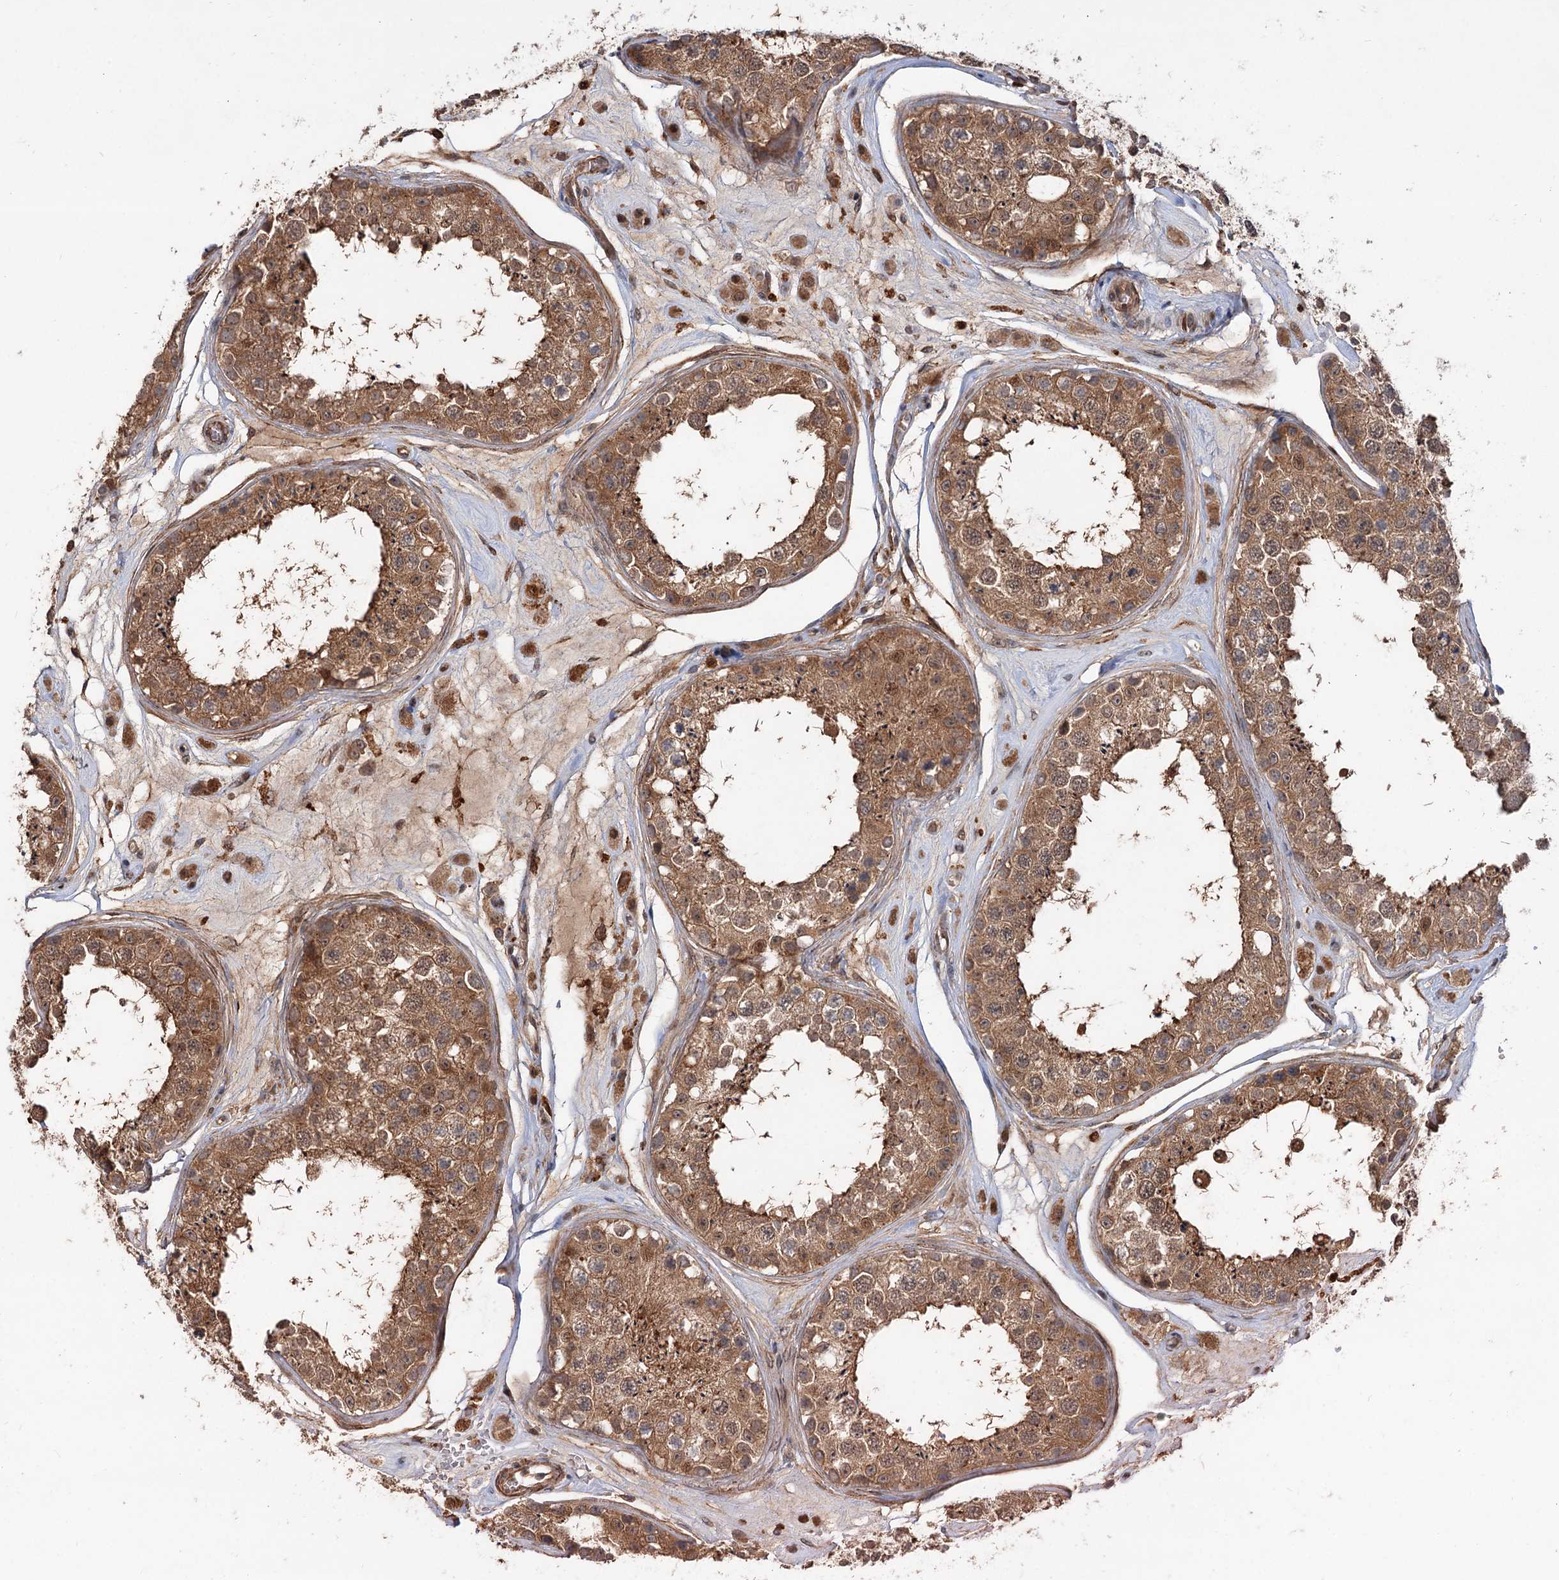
{"staining": {"intensity": "moderate", "quantity": ">75%", "location": "cytoplasmic/membranous"}, "tissue": "testis", "cell_type": "Cells in seminiferous ducts", "image_type": "normal", "snomed": [{"axis": "morphology", "description": "Normal tissue, NOS"}, {"axis": "topography", "description": "Testis"}], "caption": "Approximately >75% of cells in seminiferous ducts in normal human testis display moderate cytoplasmic/membranous protein staining as visualized by brown immunohistochemical staining.", "gene": "GRIP1", "patient": {"sex": "male", "age": 25}}